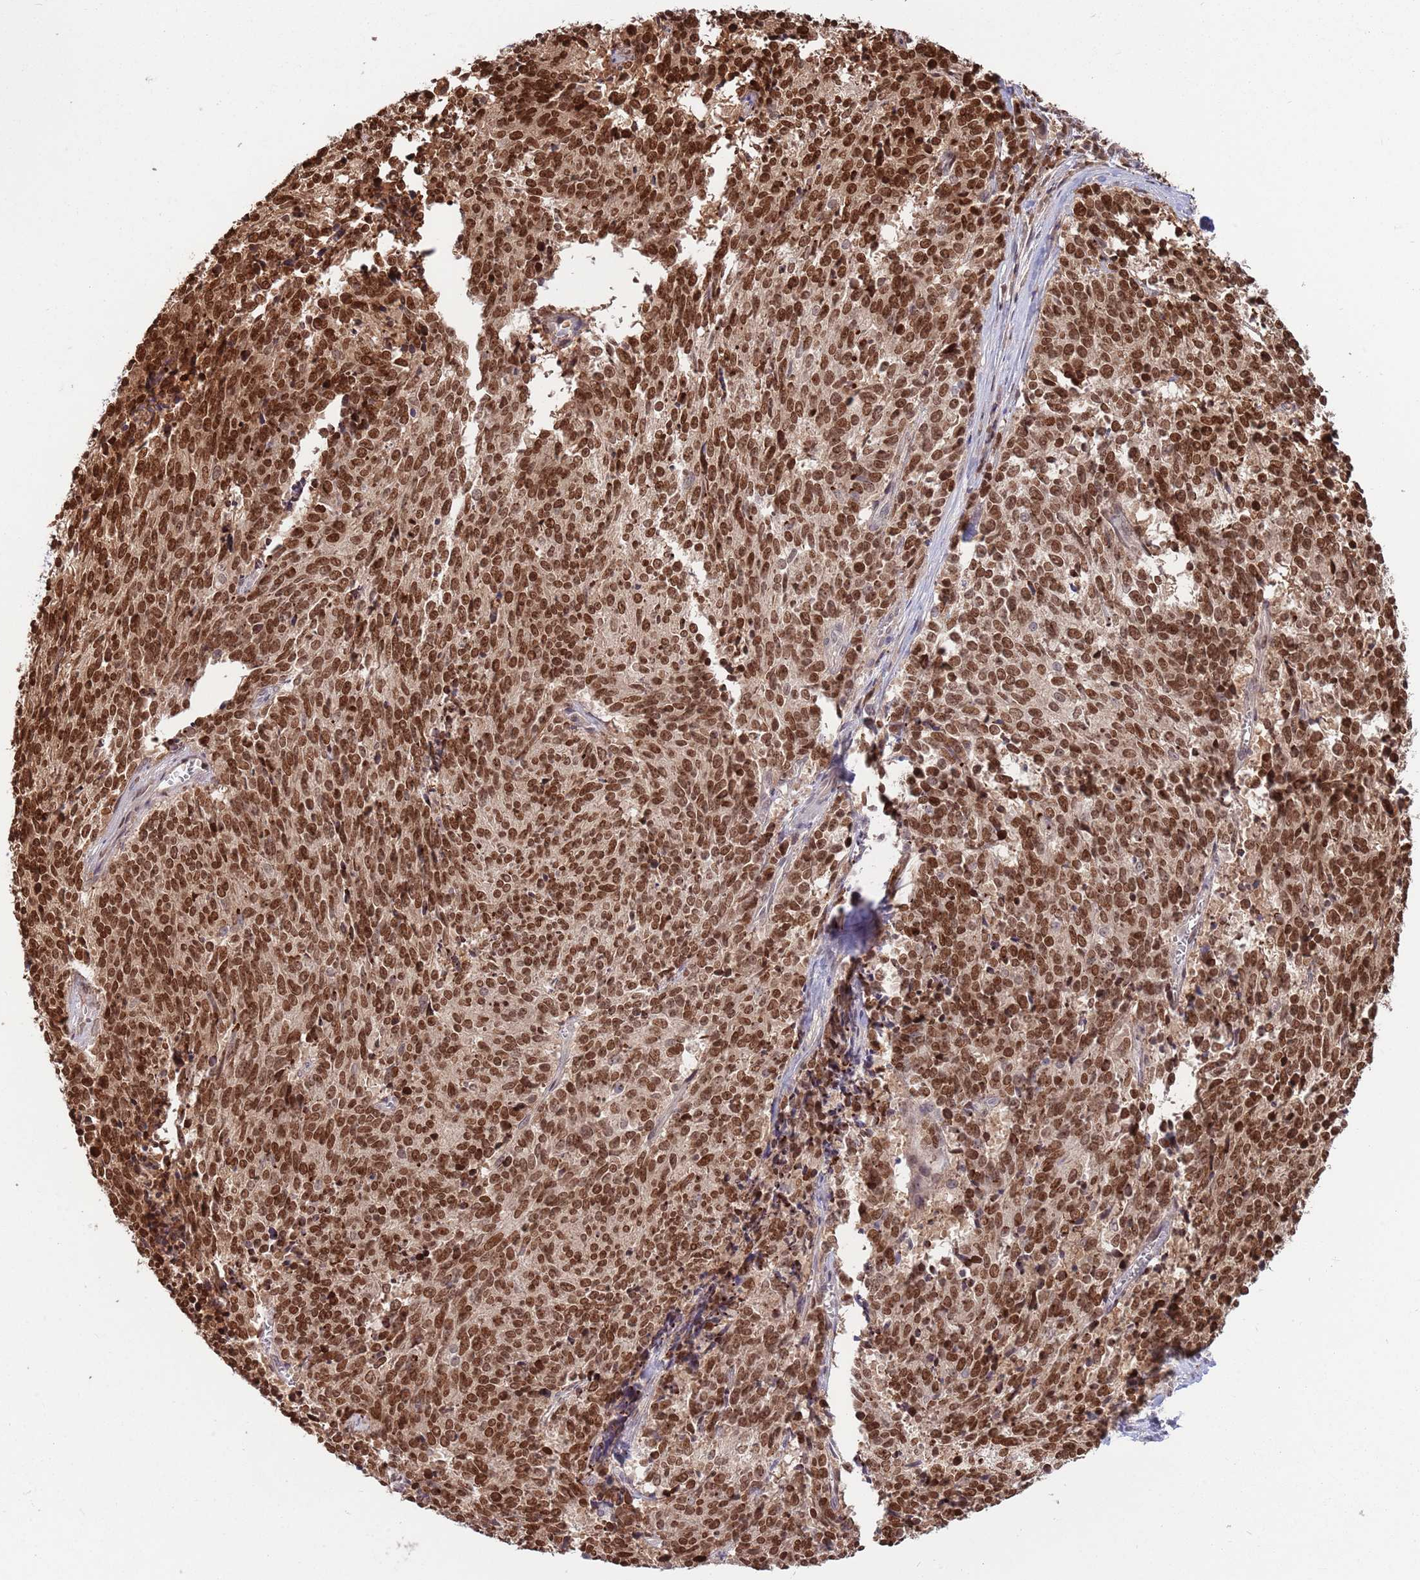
{"staining": {"intensity": "strong", "quantity": ">75%", "location": "nuclear"}, "tissue": "cervical cancer", "cell_type": "Tumor cells", "image_type": "cancer", "snomed": [{"axis": "morphology", "description": "Squamous cell carcinoma, NOS"}, {"axis": "topography", "description": "Cervix"}], "caption": "Immunohistochemistry (IHC) (DAB (3,3'-diaminobenzidine)) staining of cervical cancer (squamous cell carcinoma) reveals strong nuclear protein staining in about >75% of tumor cells.", "gene": "SALL1", "patient": {"sex": "female", "age": 29}}